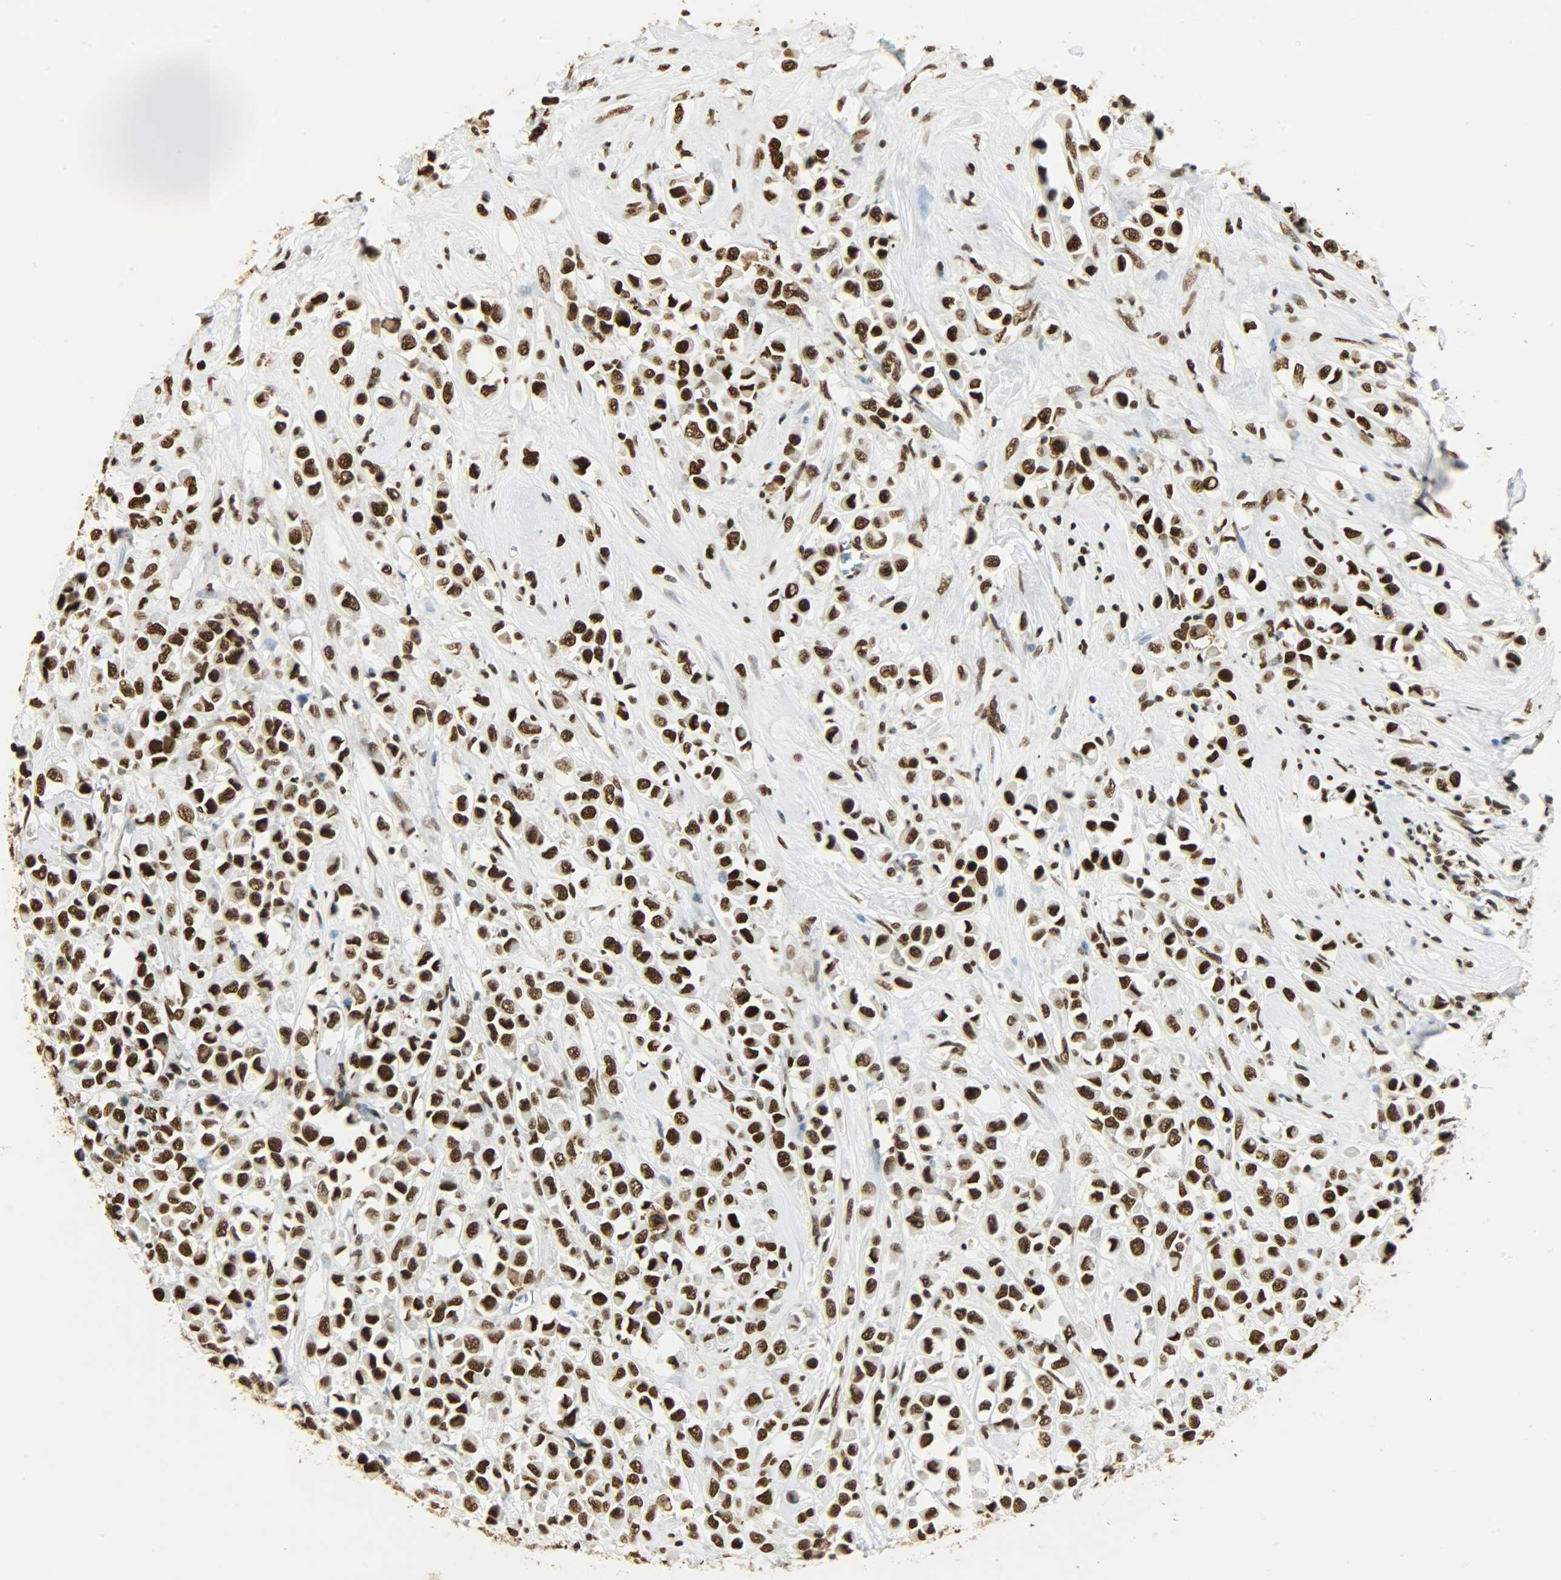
{"staining": {"intensity": "strong", "quantity": ">75%", "location": "nuclear"}, "tissue": "breast cancer", "cell_type": "Tumor cells", "image_type": "cancer", "snomed": [{"axis": "morphology", "description": "Duct carcinoma"}, {"axis": "topography", "description": "Breast"}], "caption": "The image reveals a brown stain indicating the presence of a protein in the nuclear of tumor cells in infiltrating ductal carcinoma (breast).", "gene": "KHDRBS1", "patient": {"sex": "female", "age": 61}}